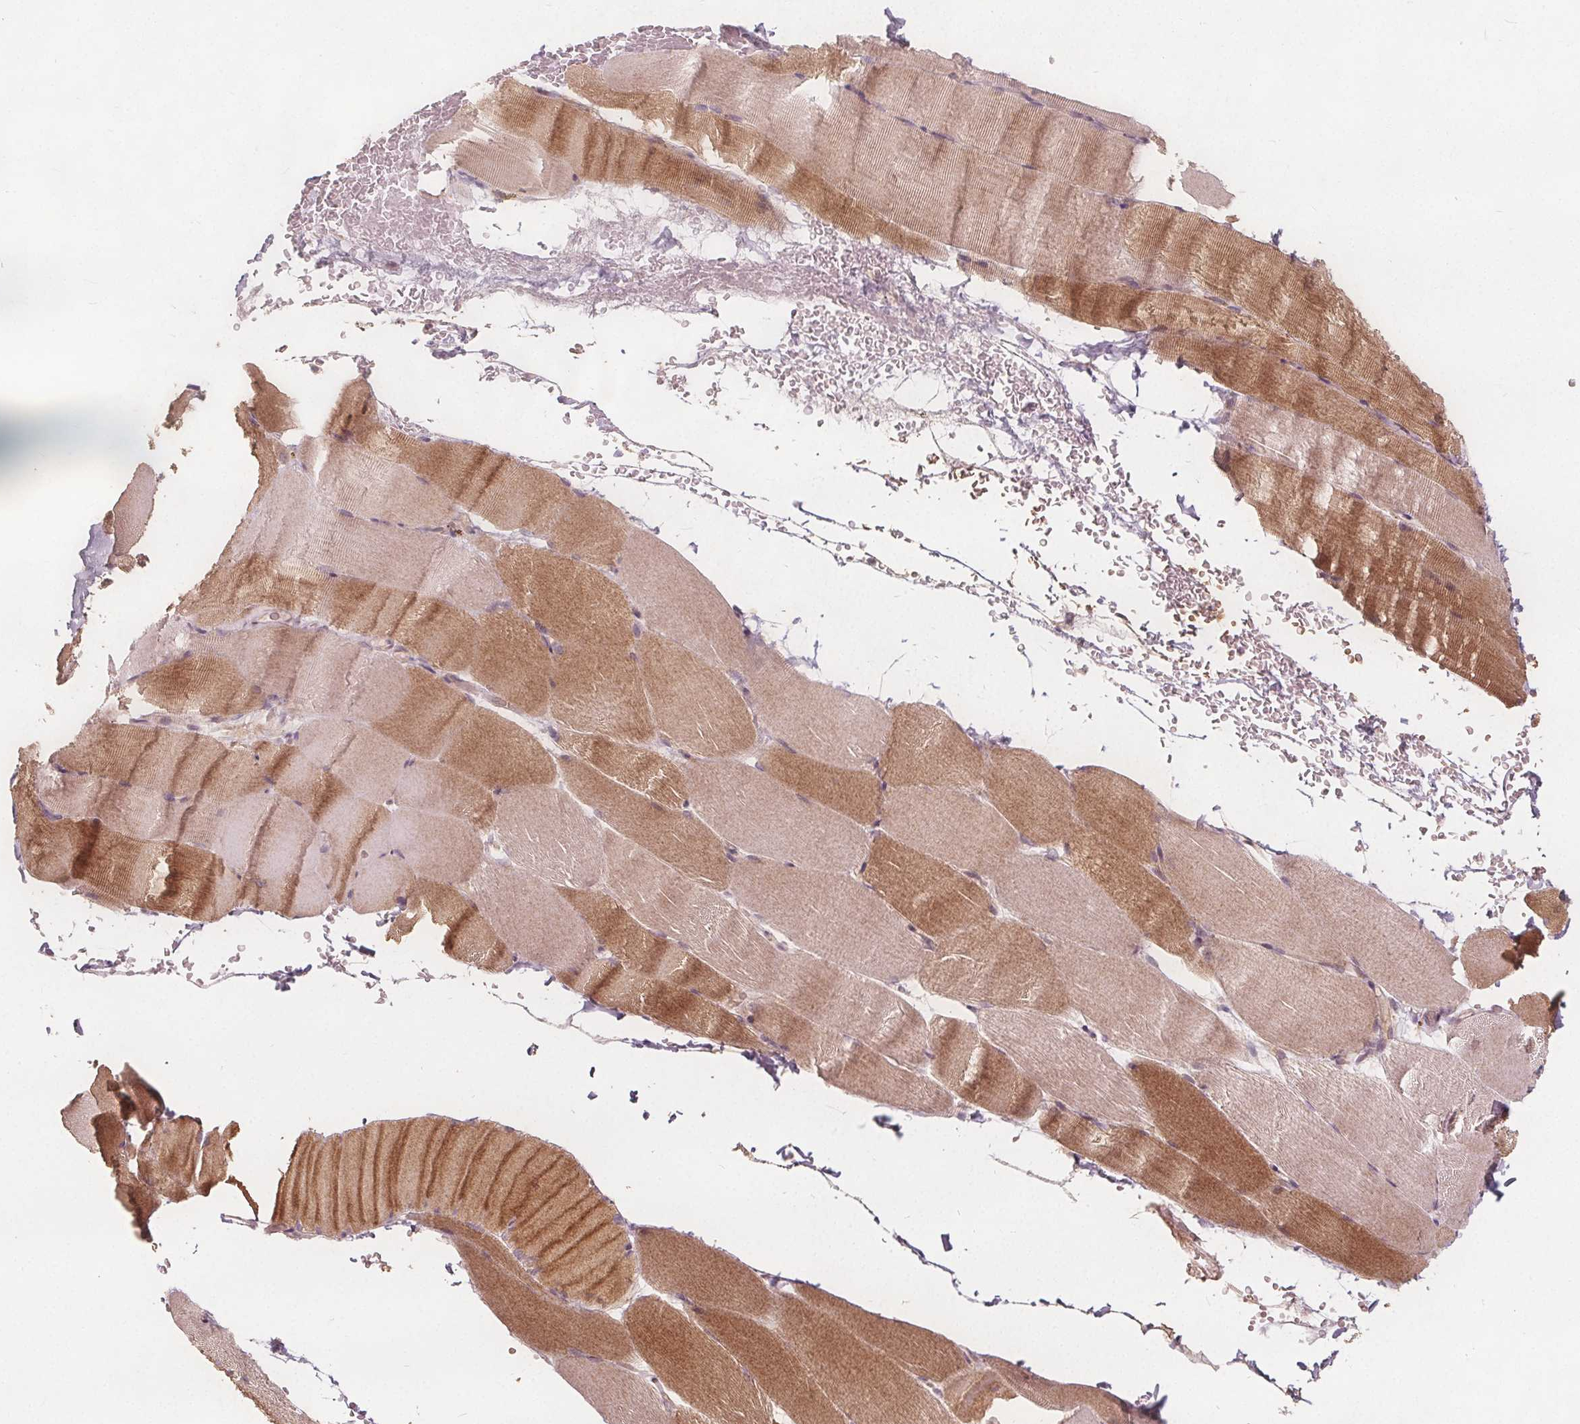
{"staining": {"intensity": "moderate", "quantity": "25%-75%", "location": "cytoplasmic/membranous"}, "tissue": "skeletal muscle", "cell_type": "Myocytes", "image_type": "normal", "snomed": [{"axis": "morphology", "description": "Normal tissue, NOS"}, {"axis": "topography", "description": "Skeletal muscle"}], "caption": "Immunohistochemical staining of normal skeletal muscle displays 25%-75% levels of moderate cytoplasmic/membranous protein expression in about 25%-75% of myocytes. Using DAB (brown) and hematoxylin (blue) stains, captured at high magnification using brightfield microscopy.", "gene": "PTPRT", "patient": {"sex": "female", "age": 37}}